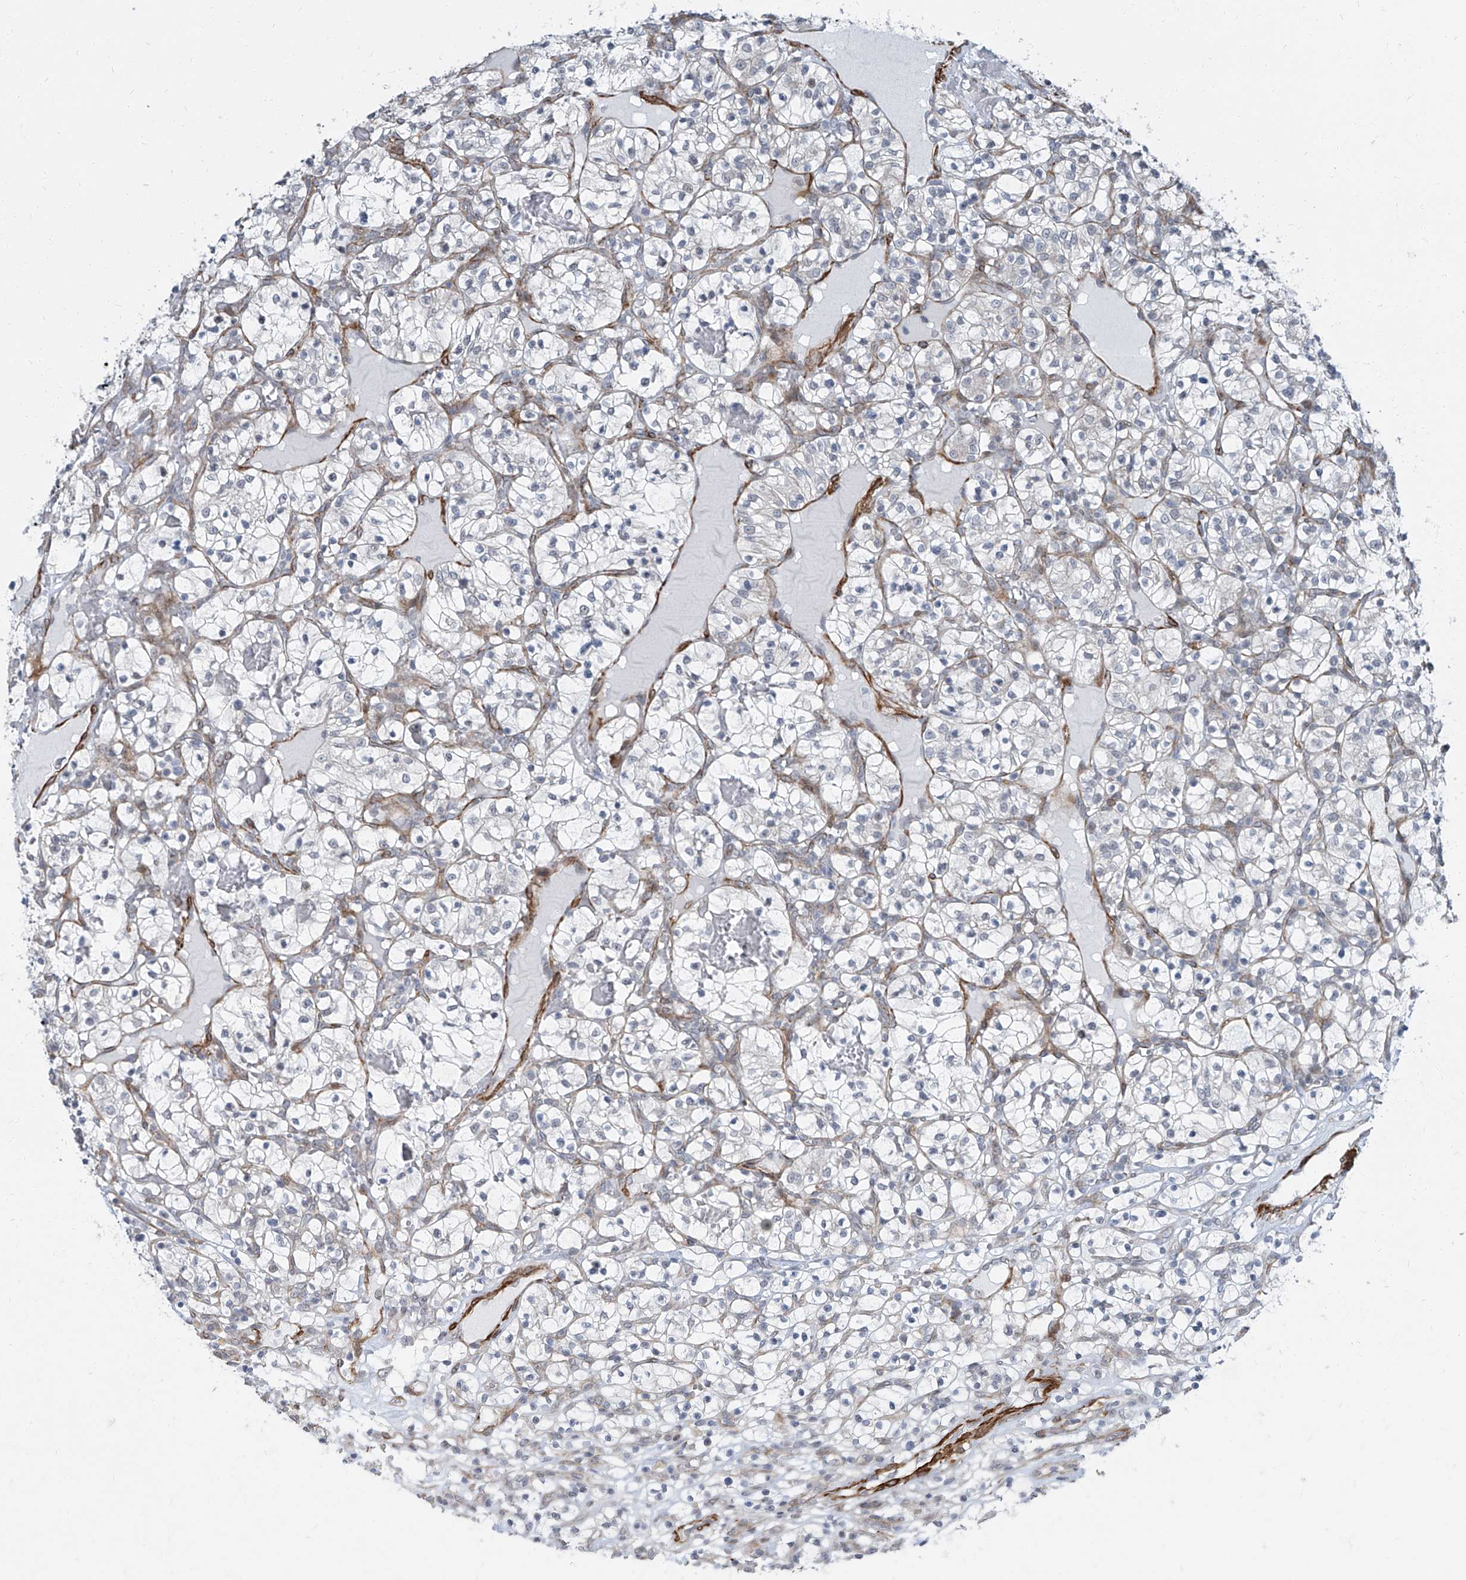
{"staining": {"intensity": "negative", "quantity": "none", "location": "none"}, "tissue": "renal cancer", "cell_type": "Tumor cells", "image_type": "cancer", "snomed": [{"axis": "morphology", "description": "Adenocarcinoma, NOS"}, {"axis": "topography", "description": "Kidney"}], "caption": "This is an IHC image of human renal cancer. There is no expression in tumor cells.", "gene": "TXLNB", "patient": {"sex": "female", "age": 57}}